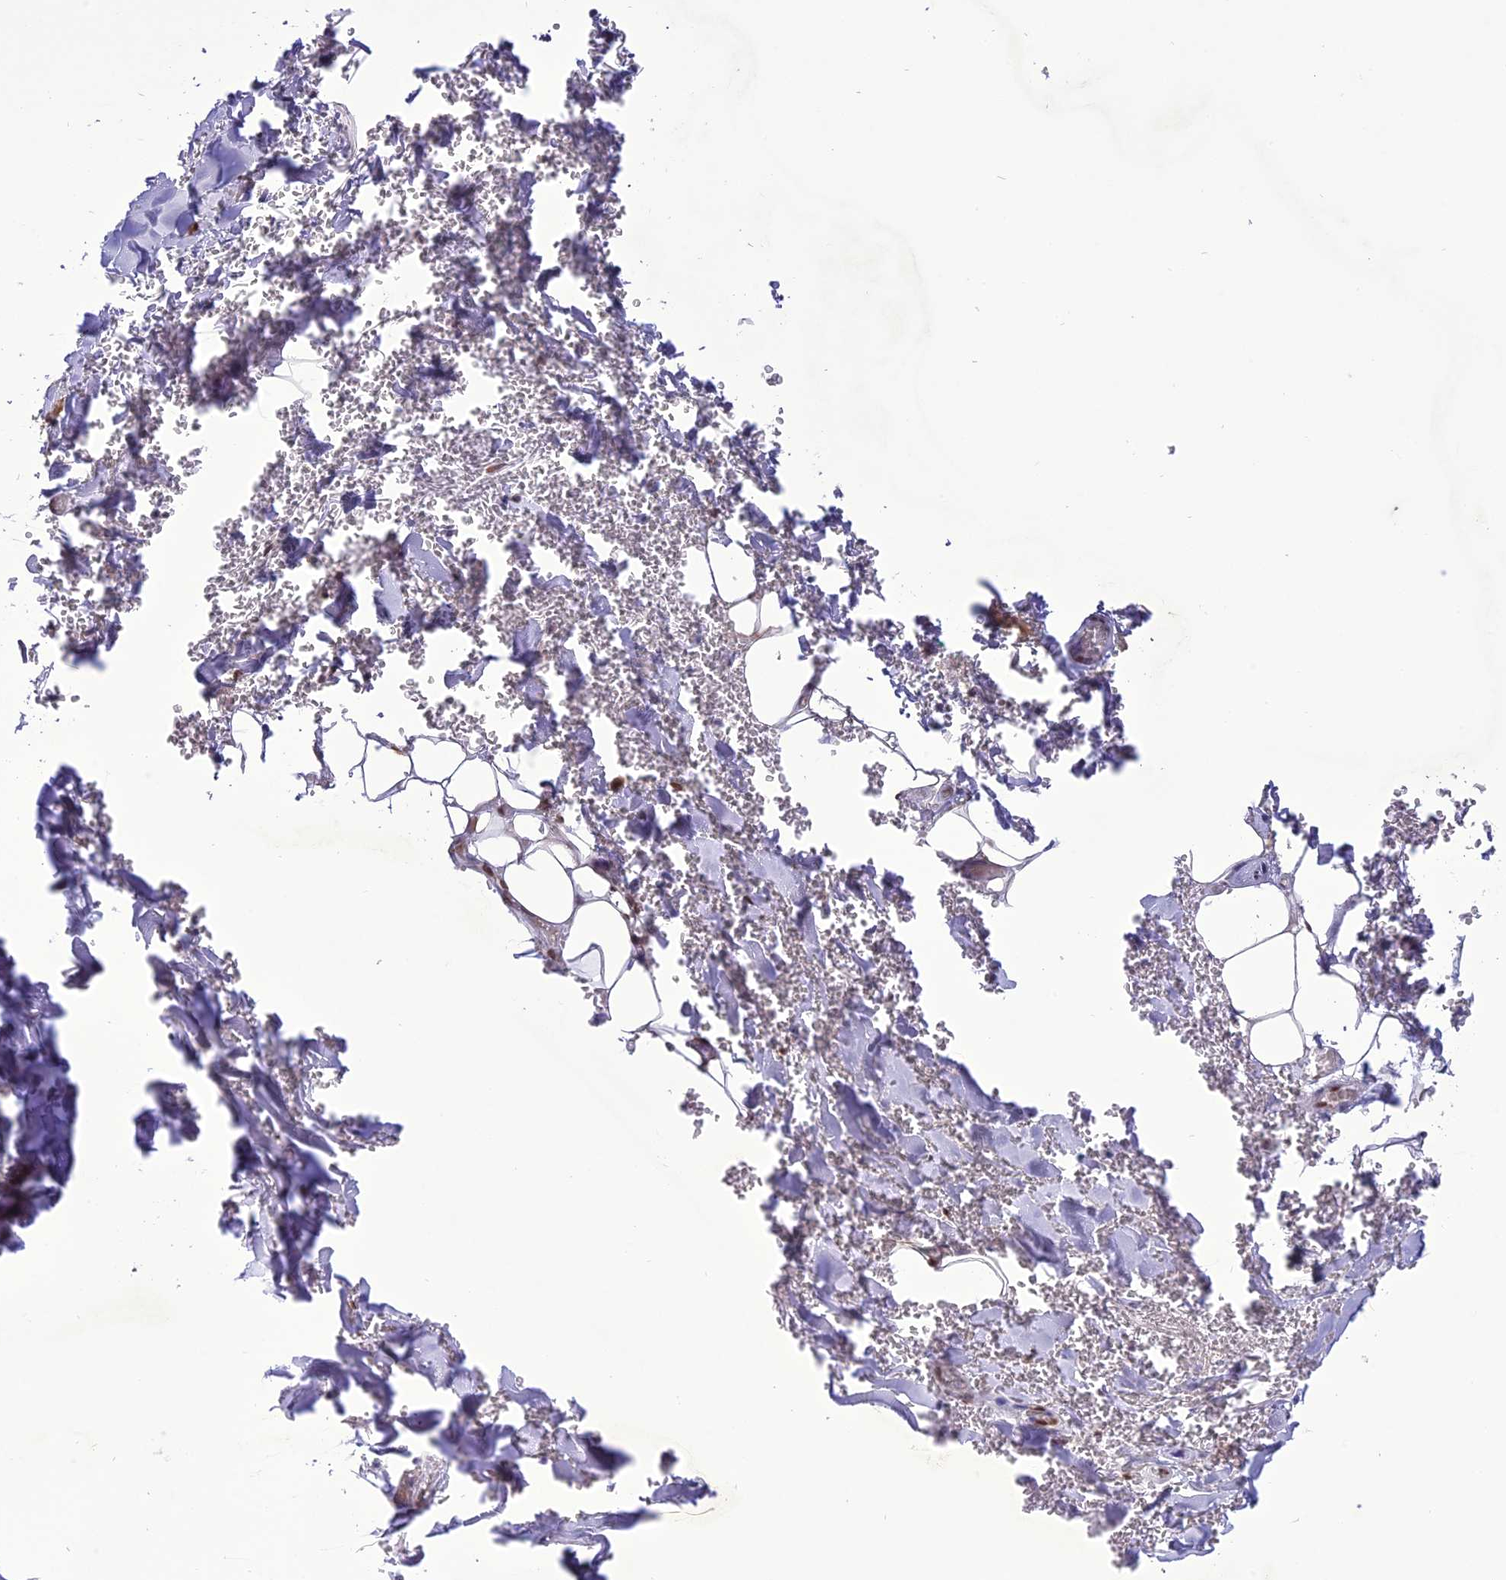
{"staining": {"intensity": "moderate", "quantity": "<25%", "location": "nuclear"}, "tissue": "adipose tissue", "cell_type": "Adipocytes", "image_type": "normal", "snomed": [{"axis": "morphology", "description": "Normal tissue, NOS"}, {"axis": "topography", "description": "Lymph node"}, {"axis": "topography", "description": "Bronchus"}], "caption": "Moderate nuclear staining is identified in about <25% of adipocytes in benign adipose tissue. The staining was performed using DAB (3,3'-diaminobenzidine), with brown indicating positive protein expression. Nuclei are stained blue with hematoxylin.", "gene": "DDX1", "patient": {"sex": "male", "age": 63}}